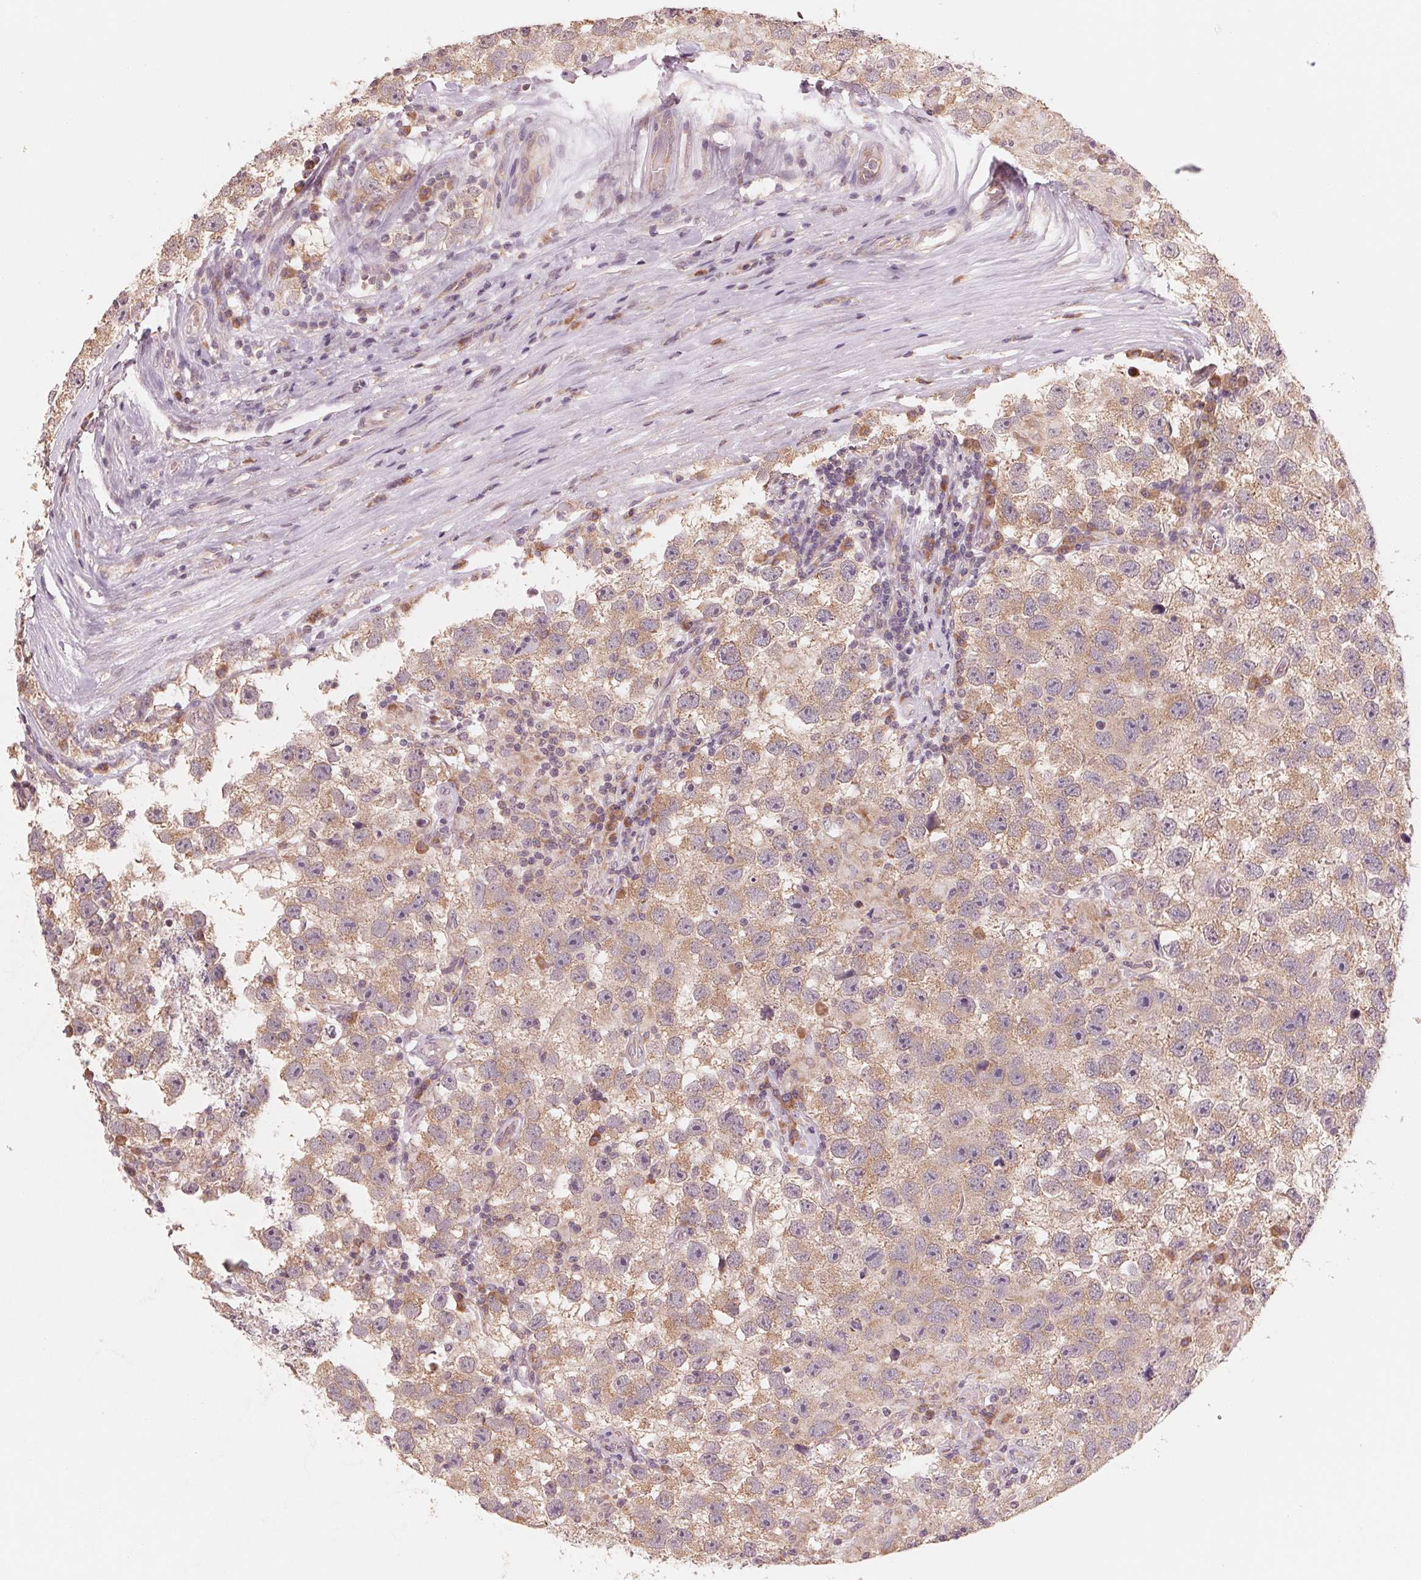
{"staining": {"intensity": "moderate", "quantity": ">75%", "location": "cytoplasmic/membranous"}, "tissue": "testis cancer", "cell_type": "Tumor cells", "image_type": "cancer", "snomed": [{"axis": "morphology", "description": "Seminoma, NOS"}, {"axis": "topography", "description": "Testis"}], "caption": "Testis seminoma stained for a protein (brown) exhibits moderate cytoplasmic/membranous positive expression in about >75% of tumor cells.", "gene": "GIGYF2", "patient": {"sex": "male", "age": 26}}